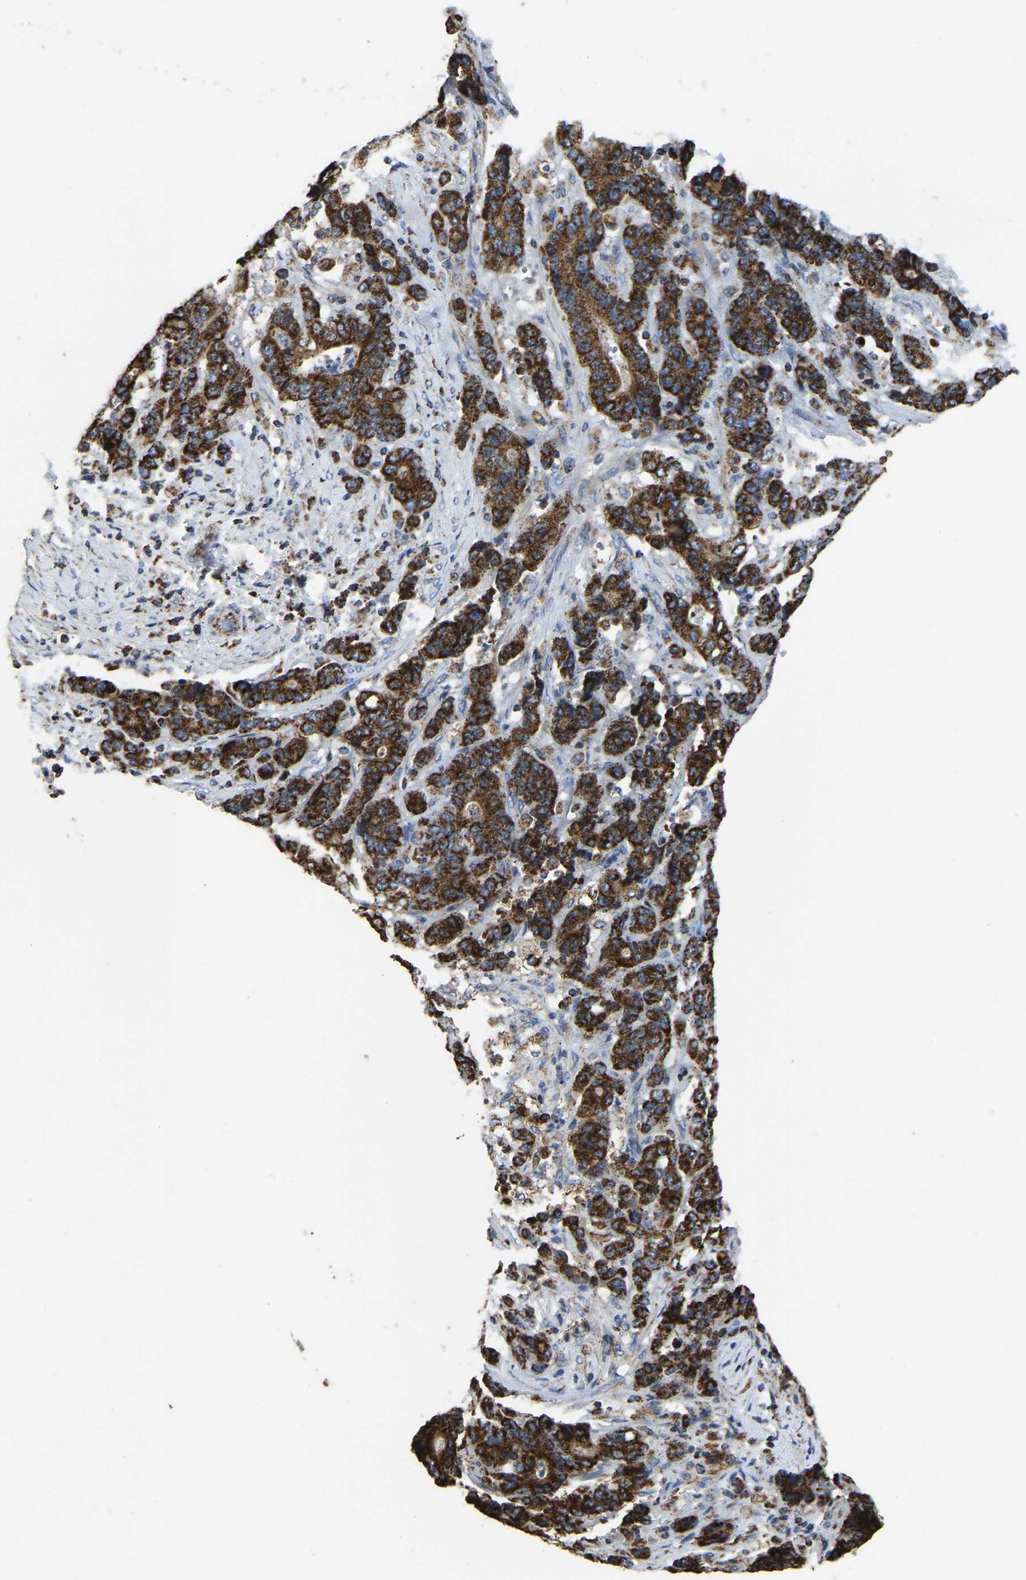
{"staining": {"intensity": "strong", "quantity": ">75%", "location": "cytoplasmic/membranous"}, "tissue": "stomach cancer", "cell_type": "Tumor cells", "image_type": "cancer", "snomed": [{"axis": "morphology", "description": "Adenocarcinoma, NOS"}, {"axis": "topography", "description": "Stomach"}], "caption": "Immunohistochemistry (DAB (3,3'-diaminobenzidine)) staining of adenocarcinoma (stomach) reveals strong cytoplasmic/membranous protein expression in approximately >75% of tumor cells. (IHC, brightfield microscopy, high magnification).", "gene": "ETFA", "patient": {"sex": "female", "age": 73}}